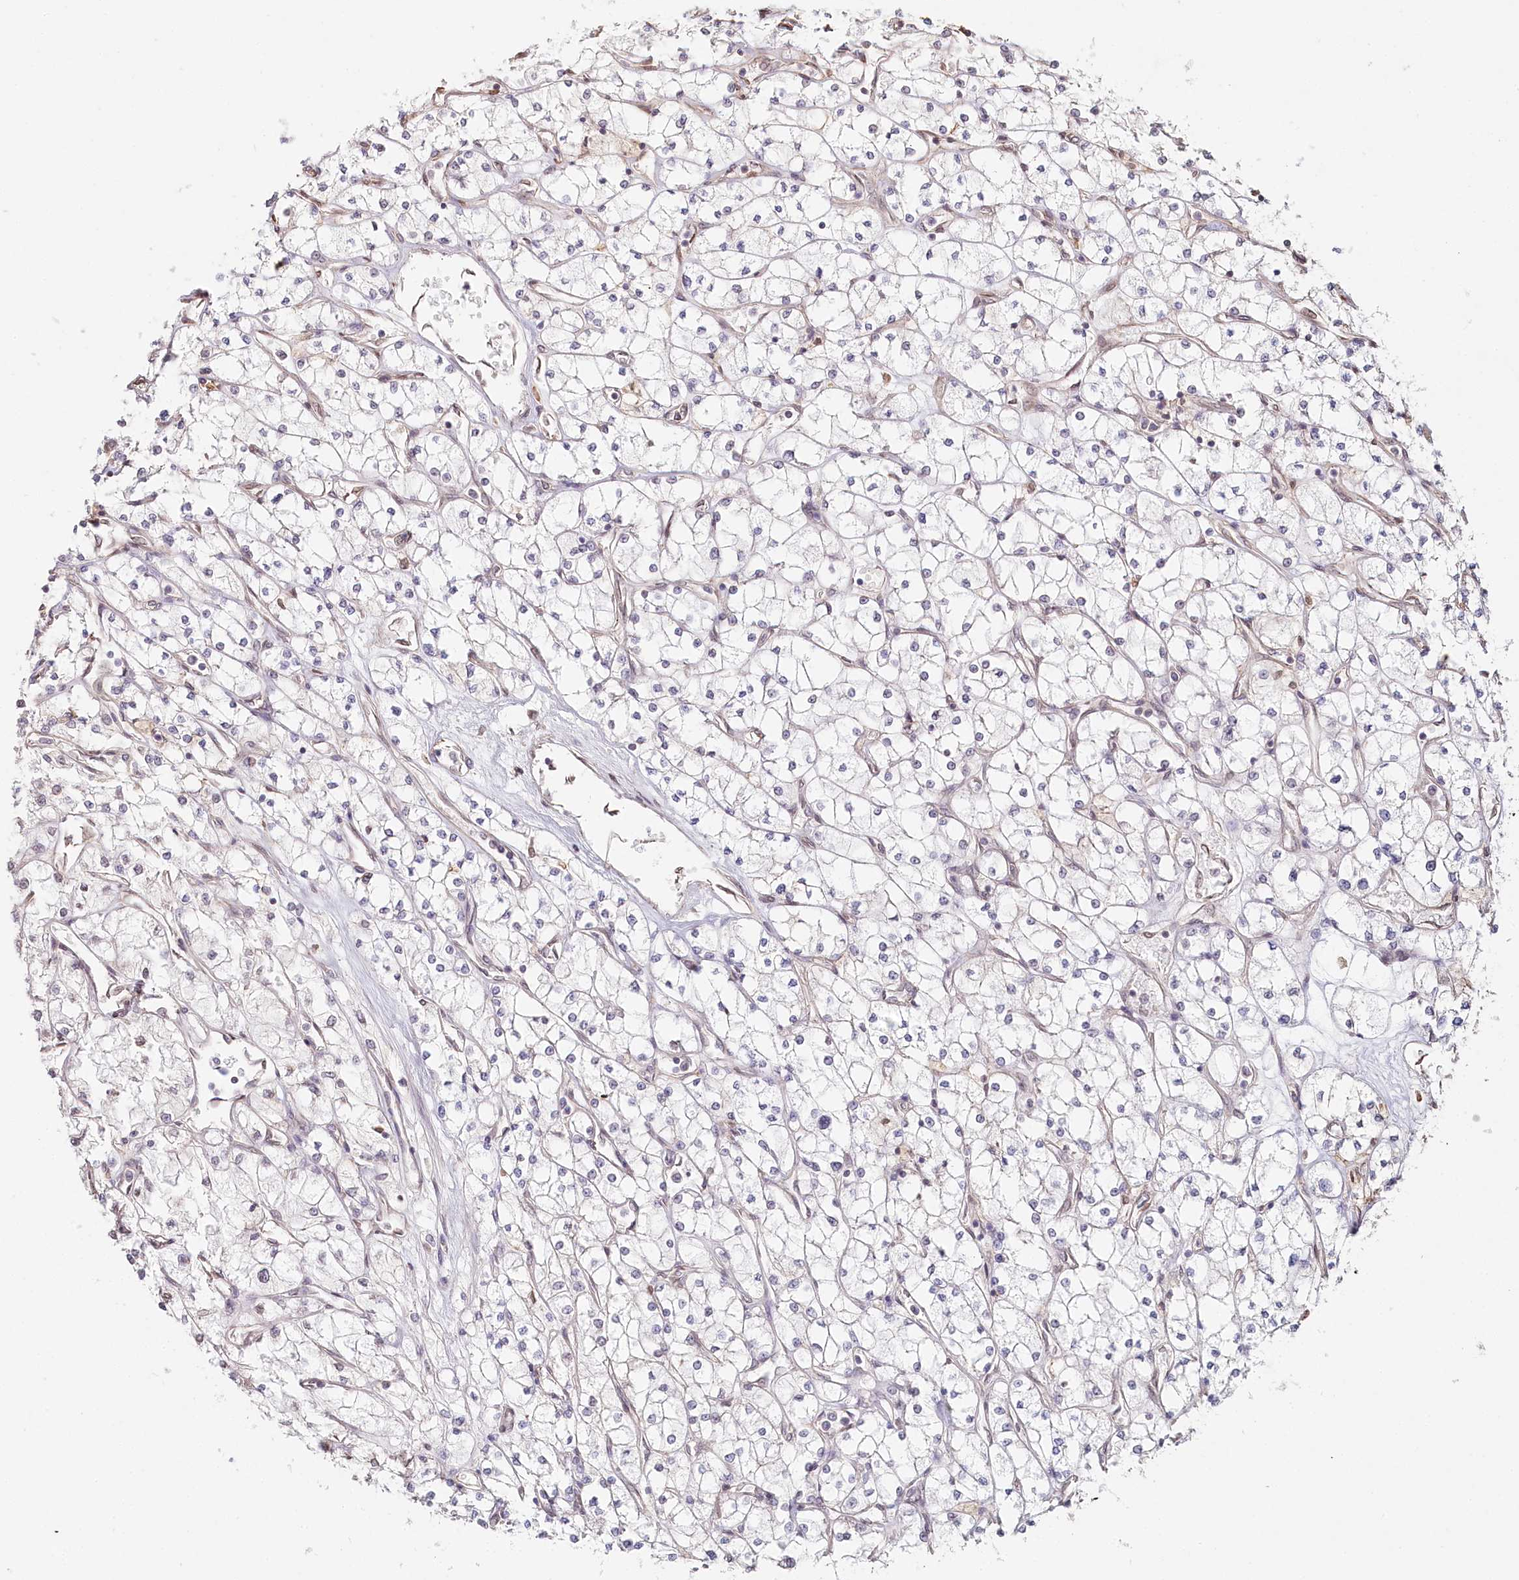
{"staining": {"intensity": "negative", "quantity": "none", "location": "none"}, "tissue": "renal cancer", "cell_type": "Tumor cells", "image_type": "cancer", "snomed": [{"axis": "morphology", "description": "Adenocarcinoma, NOS"}, {"axis": "topography", "description": "Kidney"}], "caption": "IHC photomicrograph of neoplastic tissue: human renal cancer stained with DAB (3,3'-diaminobenzidine) displays no significant protein expression in tumor cells.", "gene": "TCHP", "patient": {"sex": "male", "age": 80}}